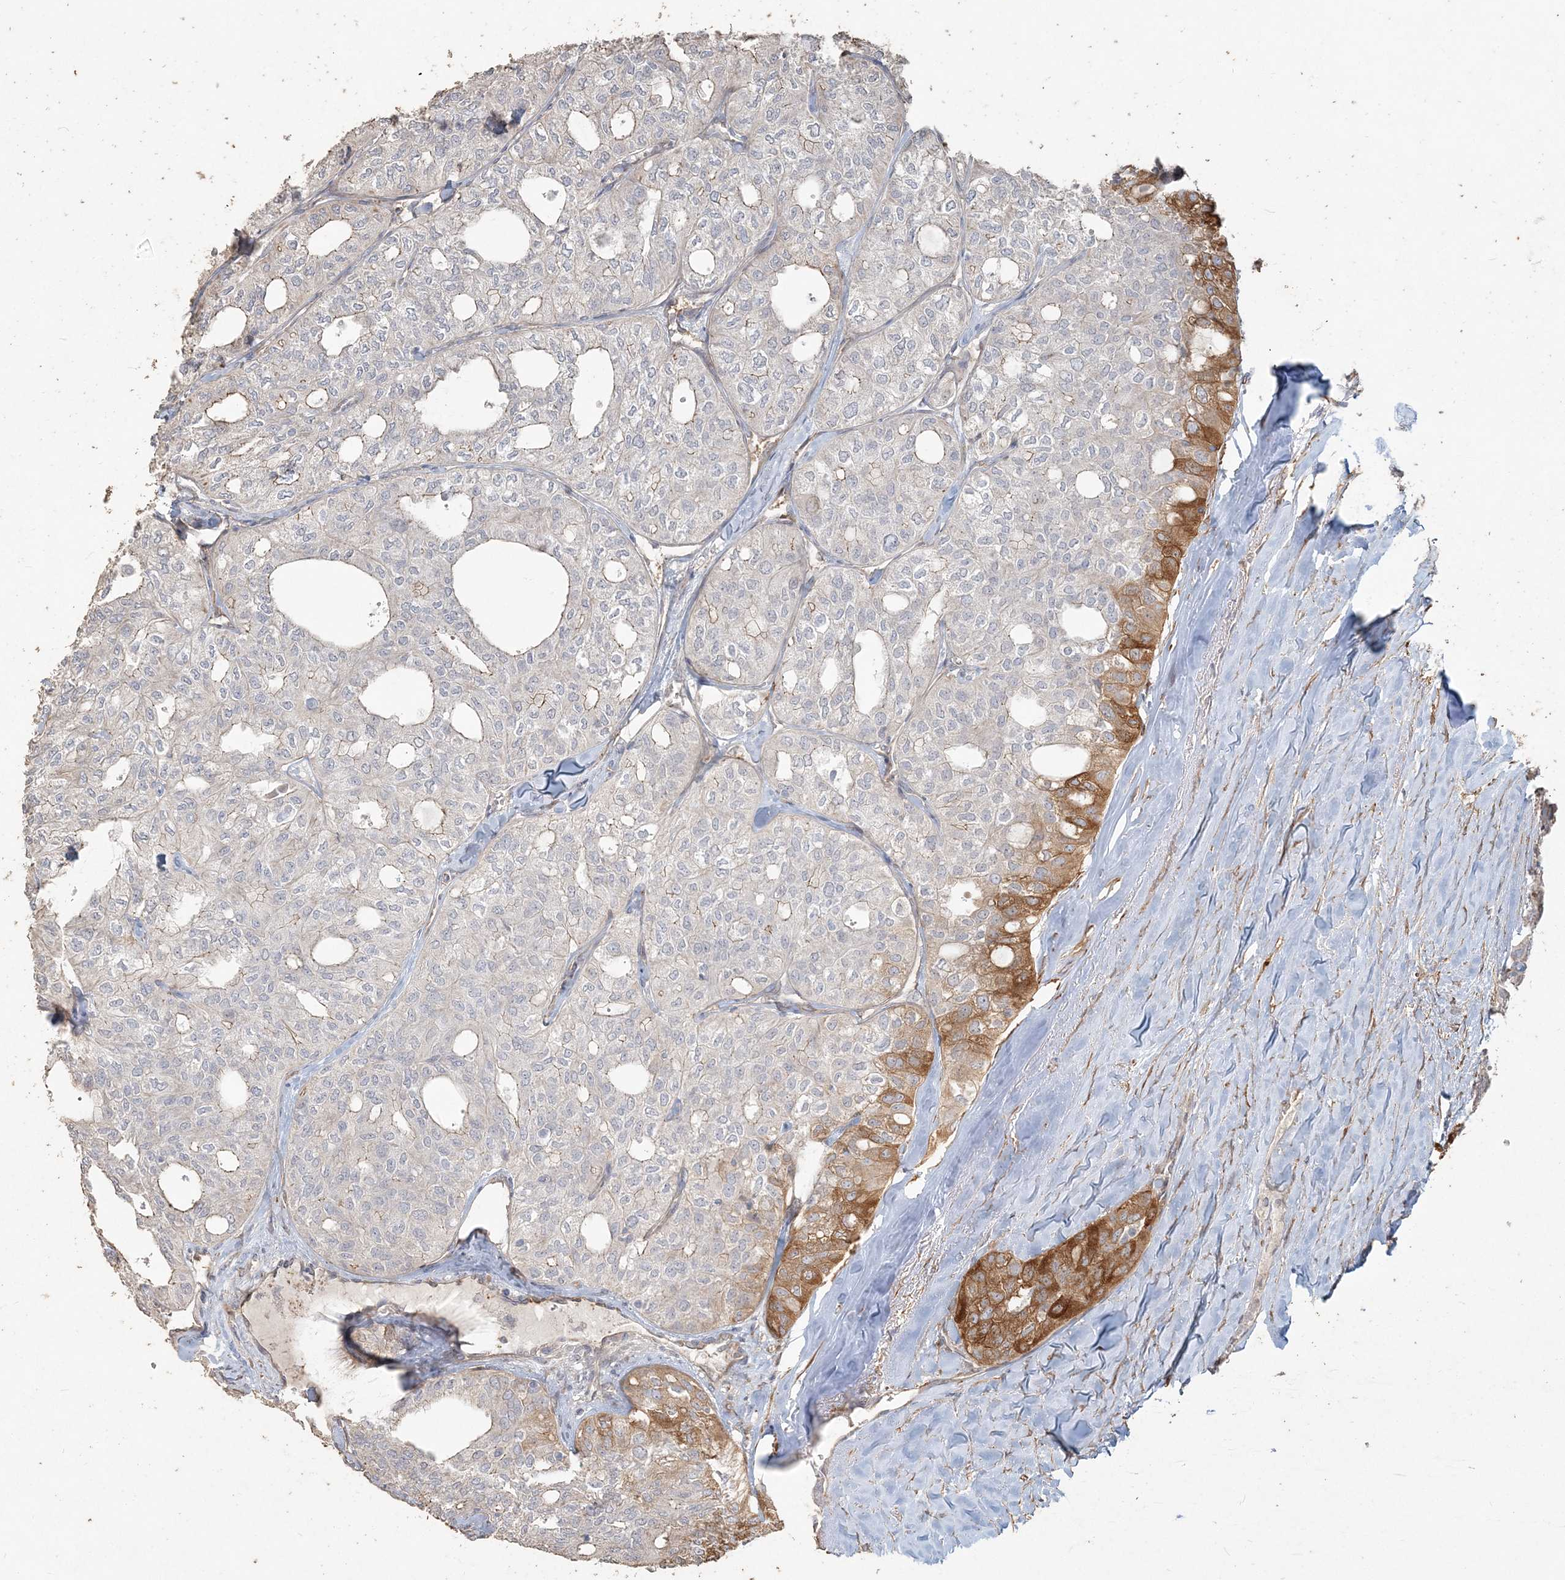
{"staining": {"intensity": "moderate", "quantity": "<25%", "location": "cytoplasmic/membranous"}, "tissue": "thyroid cancer", "cell_type": "Tumor cells", "image_type": "cancer", "snomed": [{"axis": "morphology", "description": "Follicular adenoma carcinoma, NOS"}, {"axis": "topography", "description": "Thyroid gland"}], "caption": "Thyroid follicular adenoma carcinoma was stained to show a protein in brown. There is low levels of moderate cytoplasmic/membranous positivity in approximately <25% of tumor cells.", "gene": "RNF145", "patient": {"sex": "male", "age": 75}}